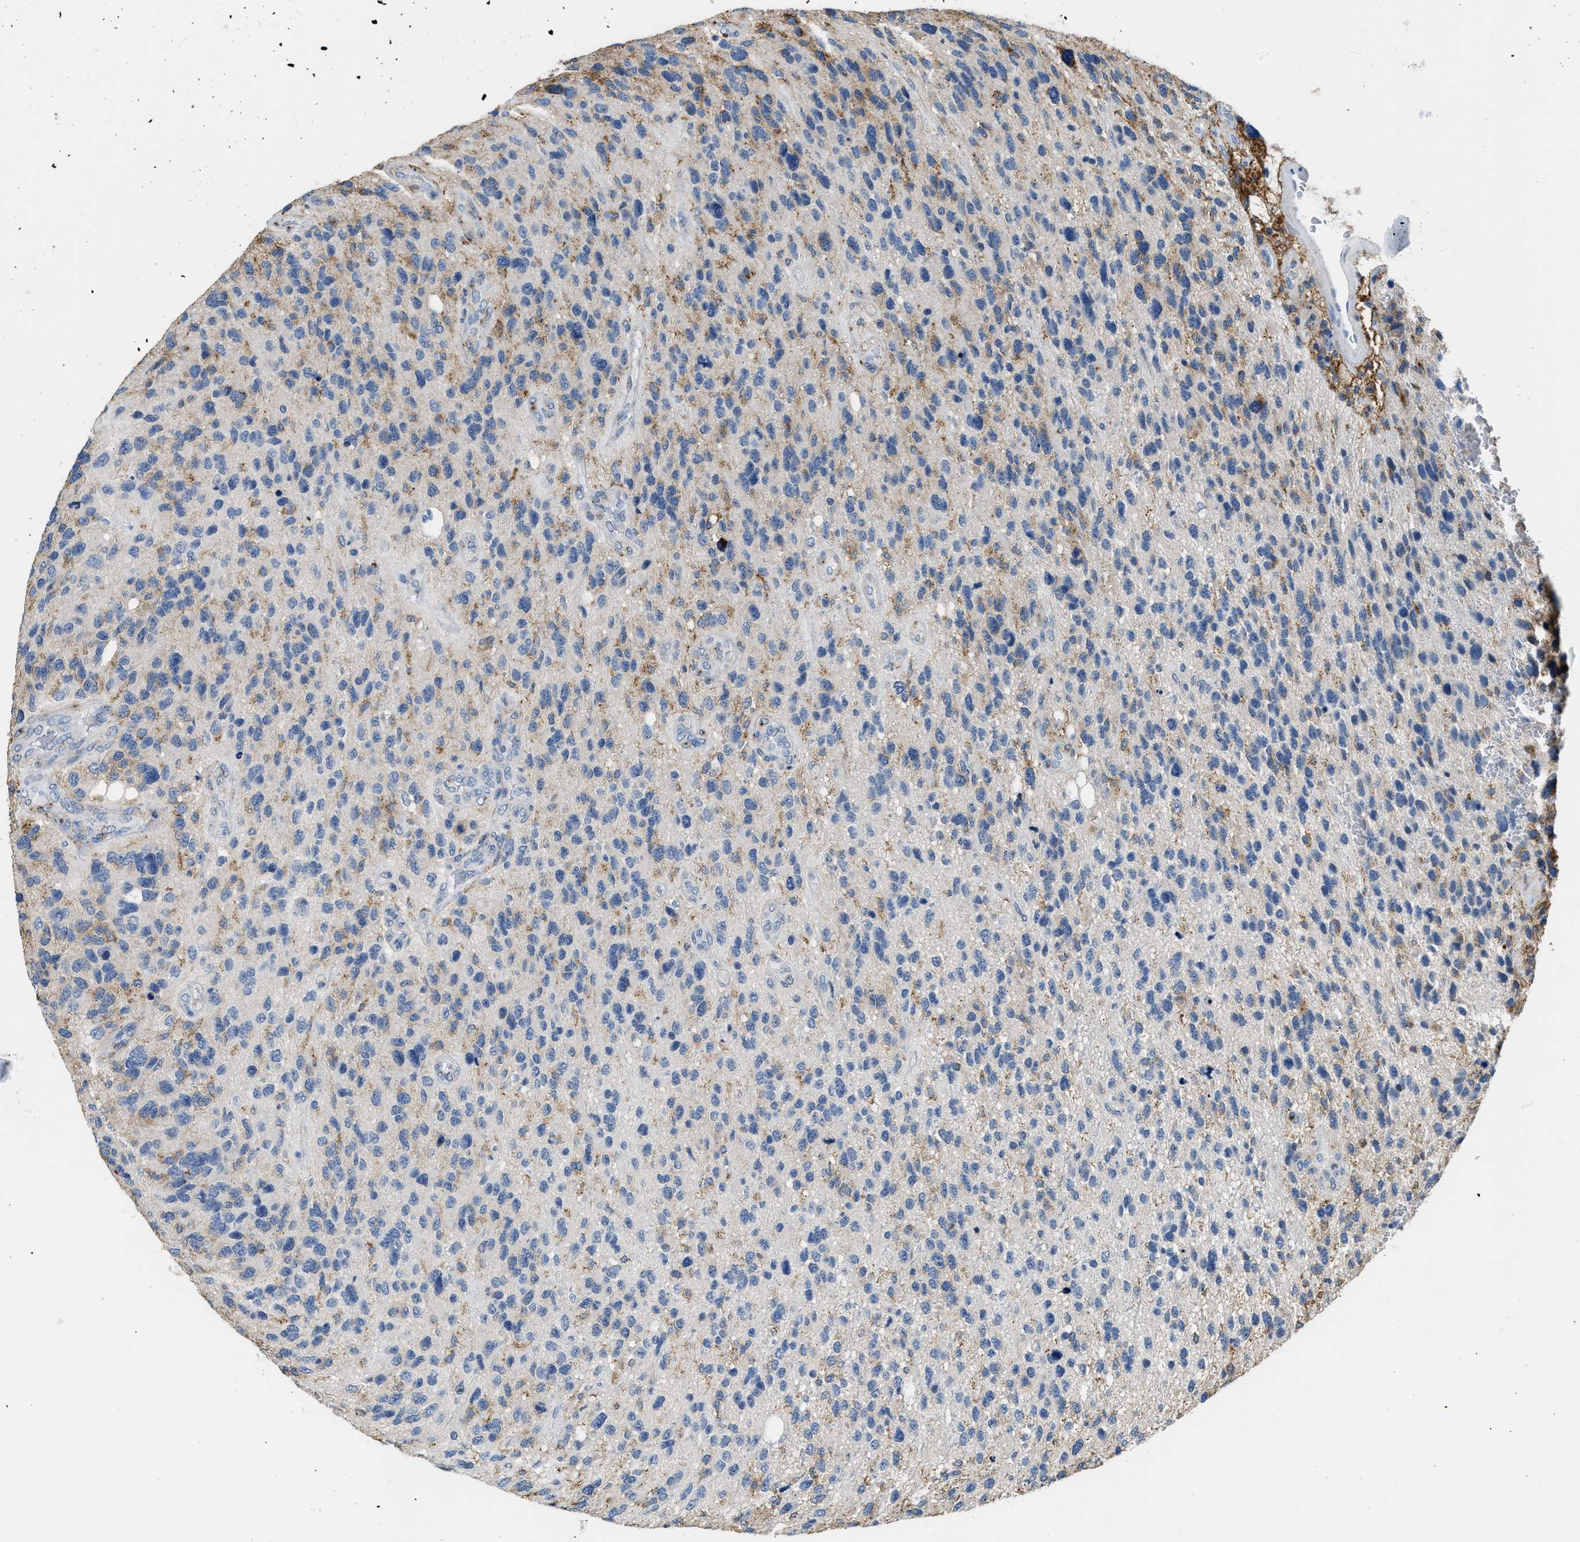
{"staining": {"intensity": "weak", "quantity": "<25%", "location": "cytoplasmic/membranous"}, "tissue": "glioma", "cell_type": "Tumor cells", "image_type": "cancer", "snomed": [{"axis": "morphology", "description": "Glioma, malignant, High grade"}, {"axis": "topography", "description": "Brain"}], "caption": "IHC photomicrograph of human glioma stained for a protein (brown), which shows no positivity in tumor cells. Nuclei are stained in blue.", "gene": "LRP1", "patient": {"sex": "female", "age": 58}}